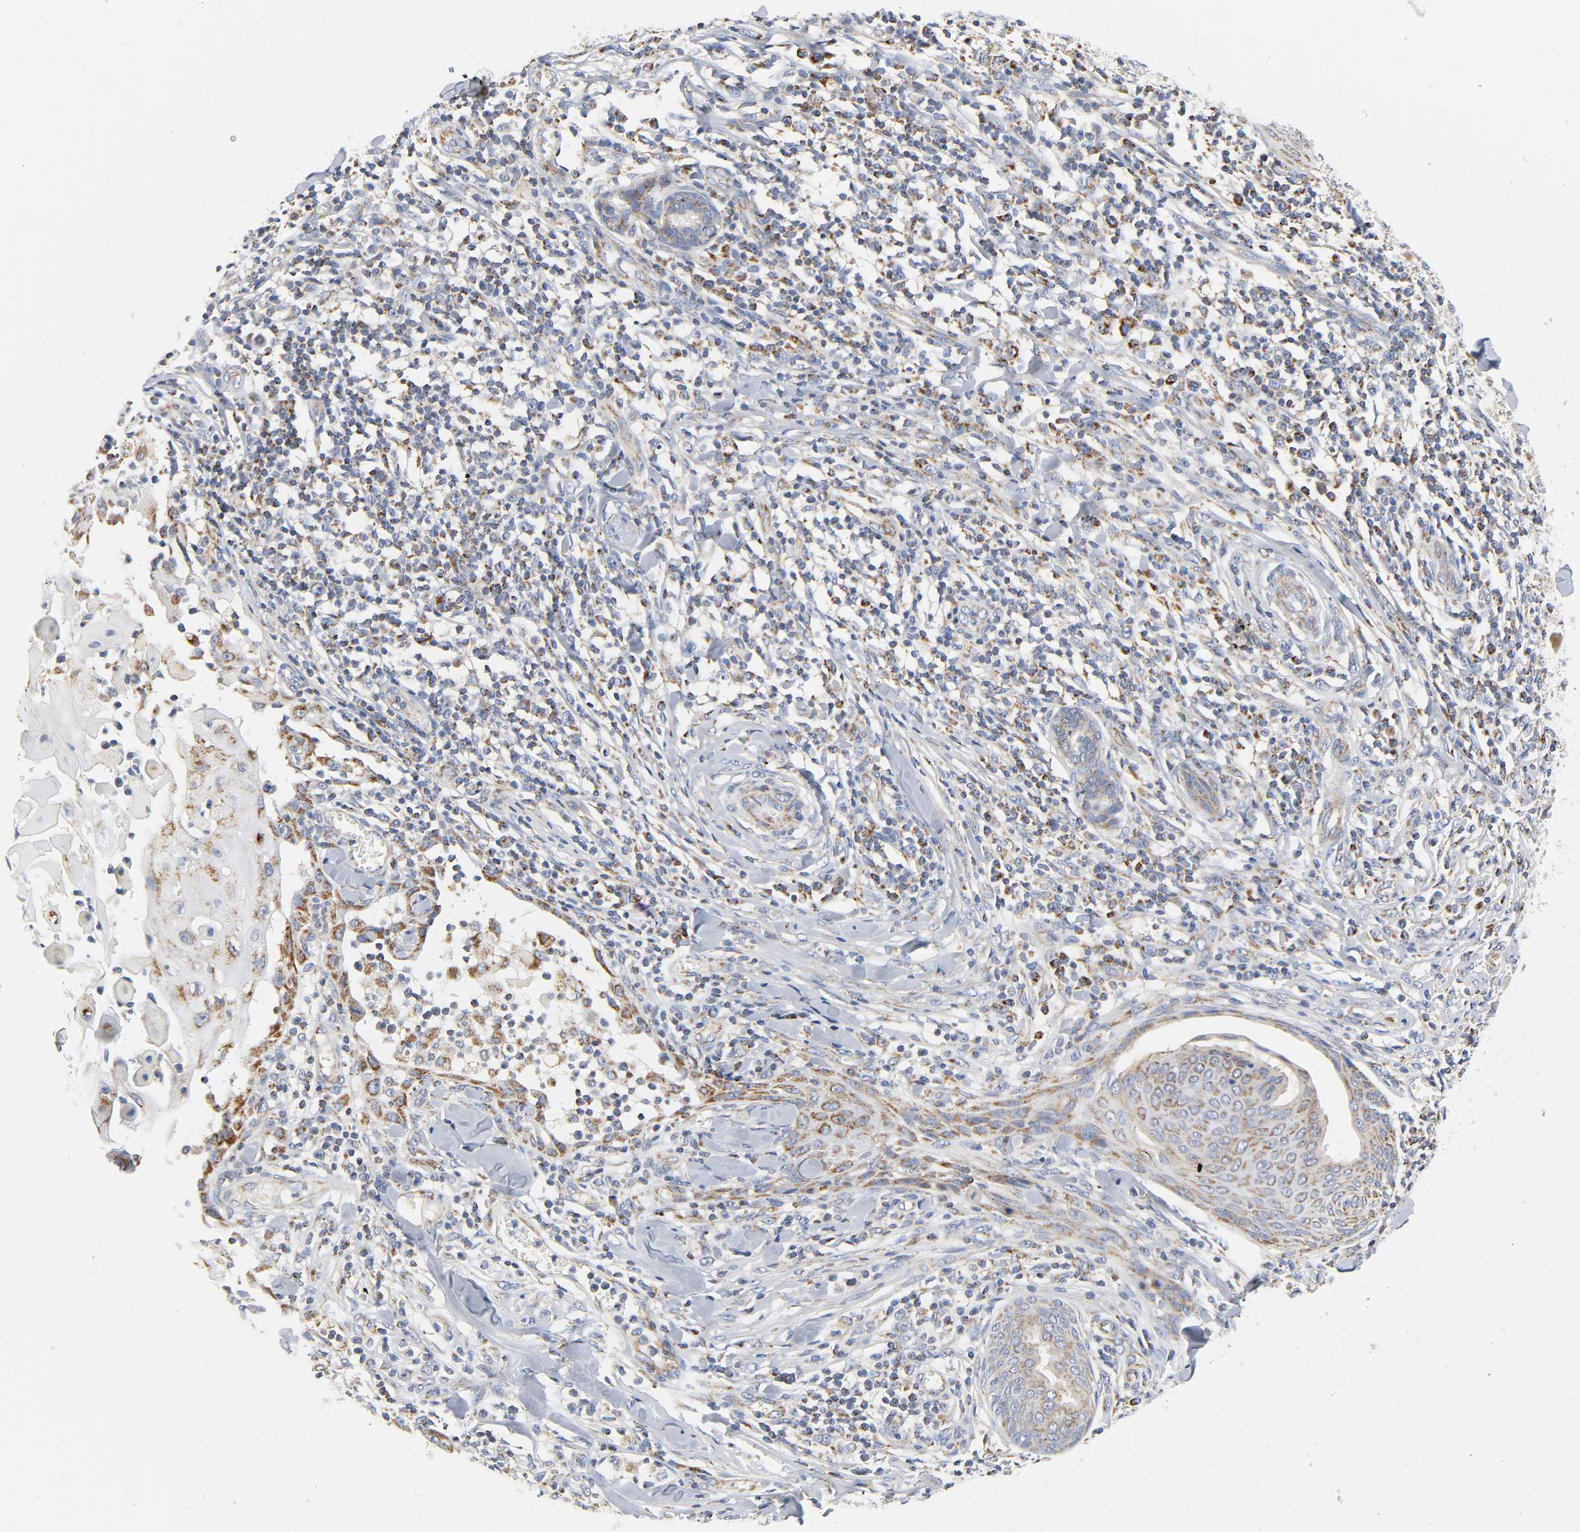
{"staining": {"intensity": "strong", "quantity": ">75%", "location": "cytoplasmic/membranous"}, "tissue": "skin cancer", "cell_type": "Tumor cells", "image_type": "cancer", "snomed": [{"axis": "morphology", "description": "Squamous cell carcinoma, NOS"}, {"axis": "topography", "description": "Skin"}], "caption": "Immunohistochemical staining of skin cancer reveals high levels of strong cytoplasmic/membranous staining in about >75% of tumor cells. (DAB IHC with brightfield microscopy, high magnification).", "gene": "BAK1", "patient": {"sex": "male", "age": 24}}